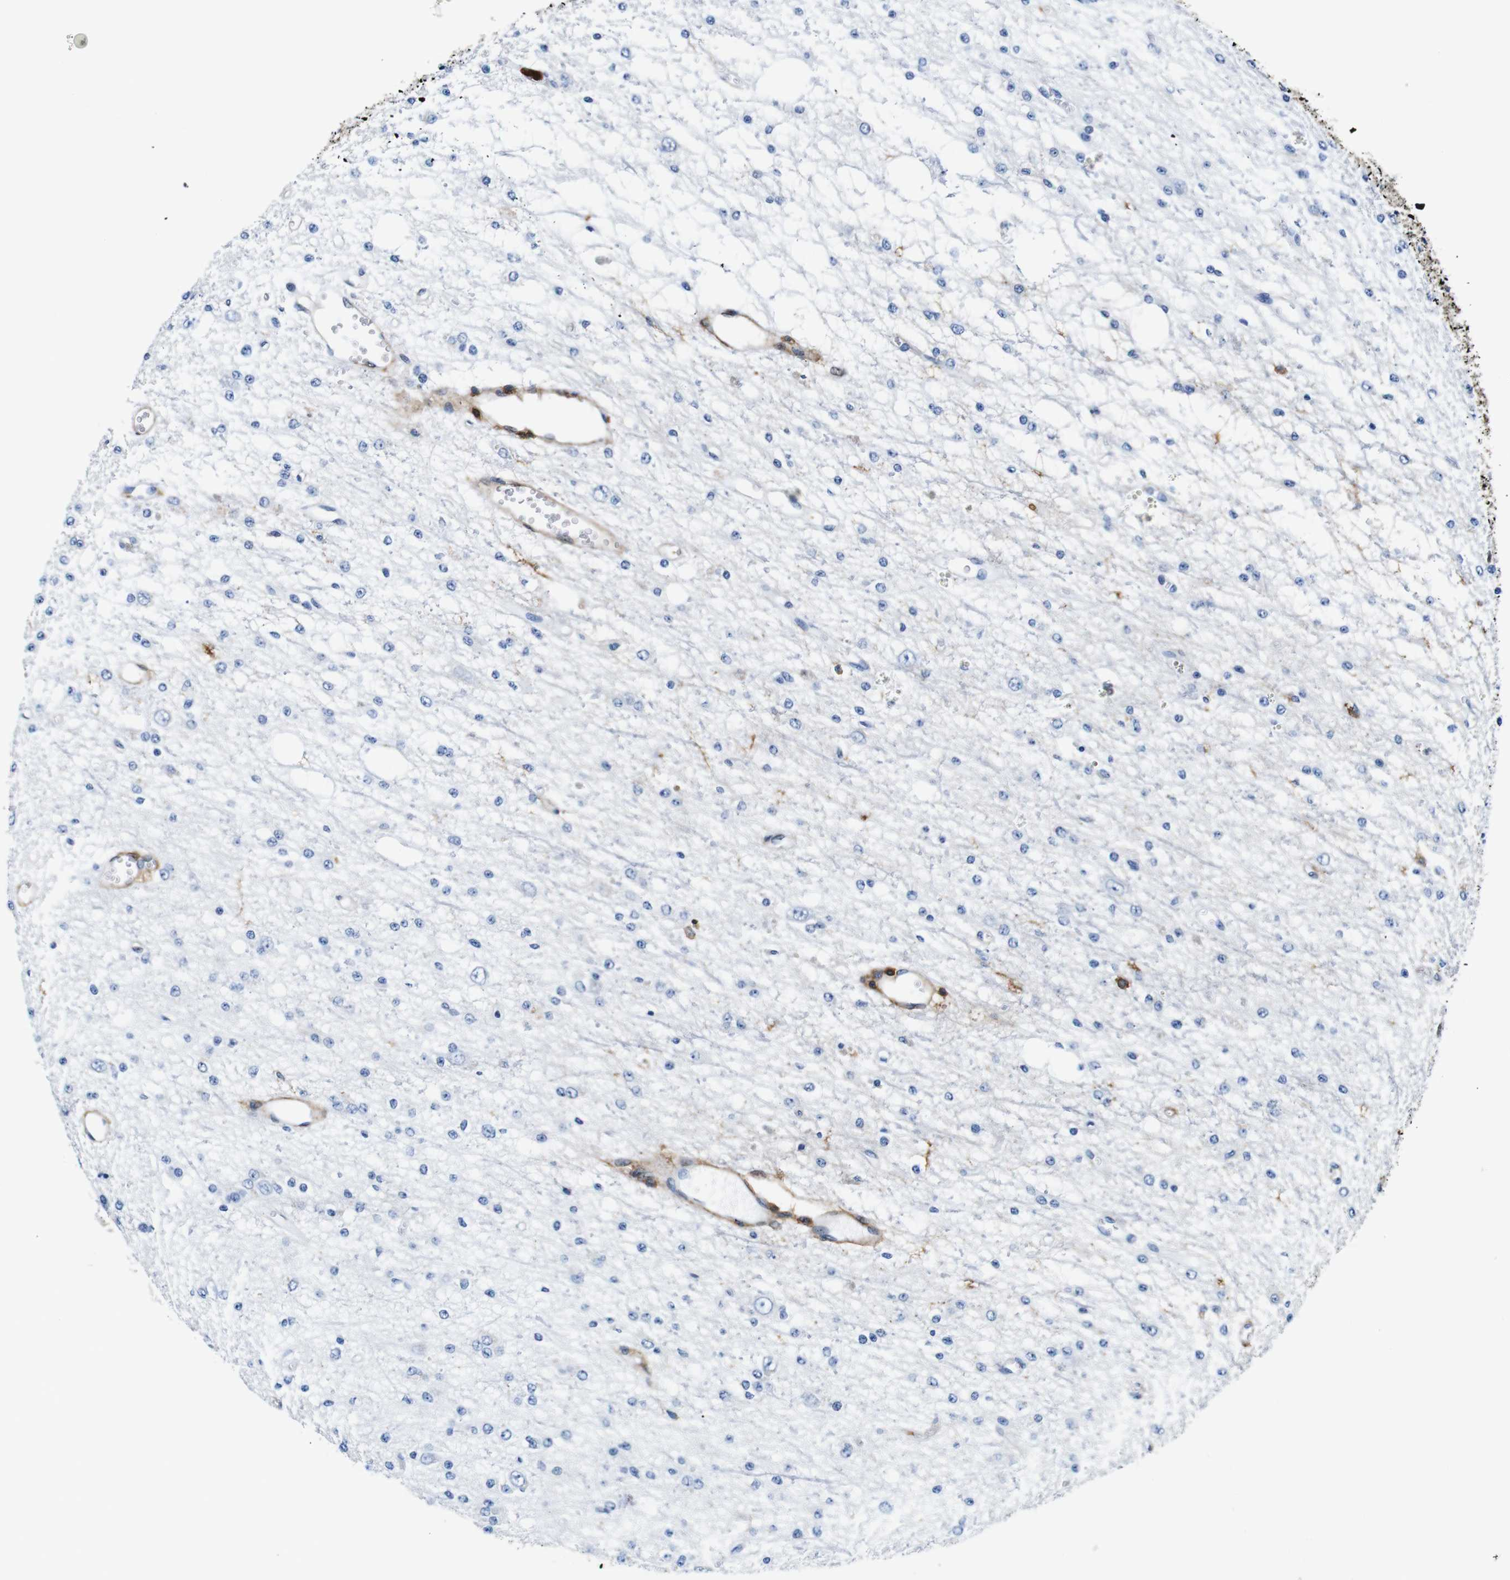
{"staining": {"intensity": "negative", "quantity": "none", "location": "none"}, "tissue": "glioma", "cell_type": "Tumor cells", "image_type": "cancer", "snomed": [{"axis": "morphology", "description": "Glioma, malignant, Low grade"}, {"axis": "topography", "description": "Brain"}], "caption": "Tumor cells show no significant protein expression in glioma. The staining was performed using DAB to visualize the protein expression in brown, while the nuclei were stained in blue with hematoxylin (Magnification: 20x).", "gene": "ANXA1", "patient": {"sex": "male", "age": 38}}